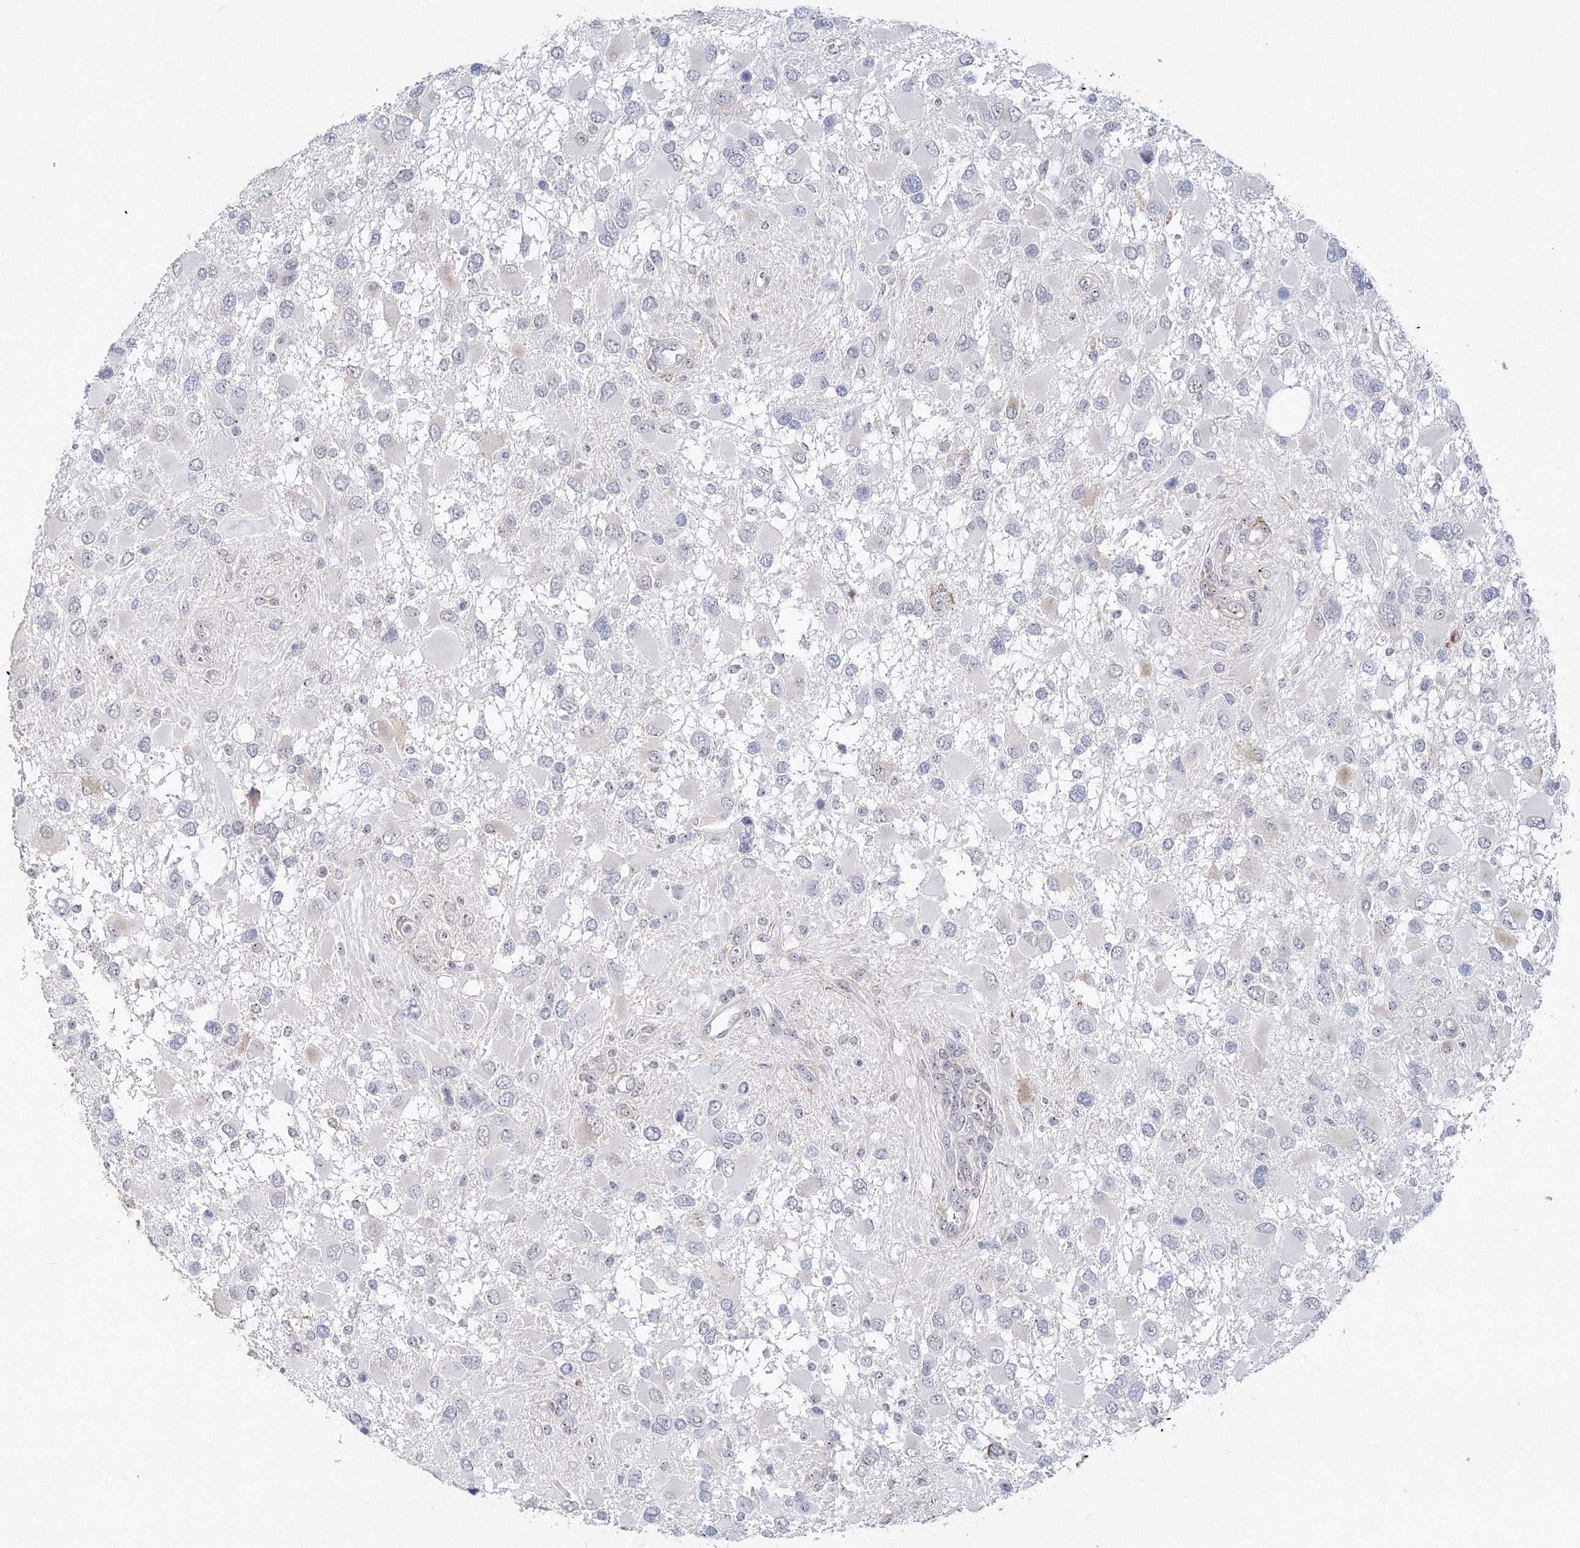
{"staining": {"intensity": "negative", "quantity": "none", "location": "none"}, "tissue": "glioma", "cell_type": "Tumor cells", "image_type": "cancer", "snomed": [{"axis": "morphology", "description": "Glioma, malignant, High grade"}, {"axis": "topography", "description": "Brain"}], "caption": "Immunohistochemical staining of glioma reveals no significant expression in tumor cells.", "gene": "SIRT7", "patient": {"sex": "male", "age": 53}}